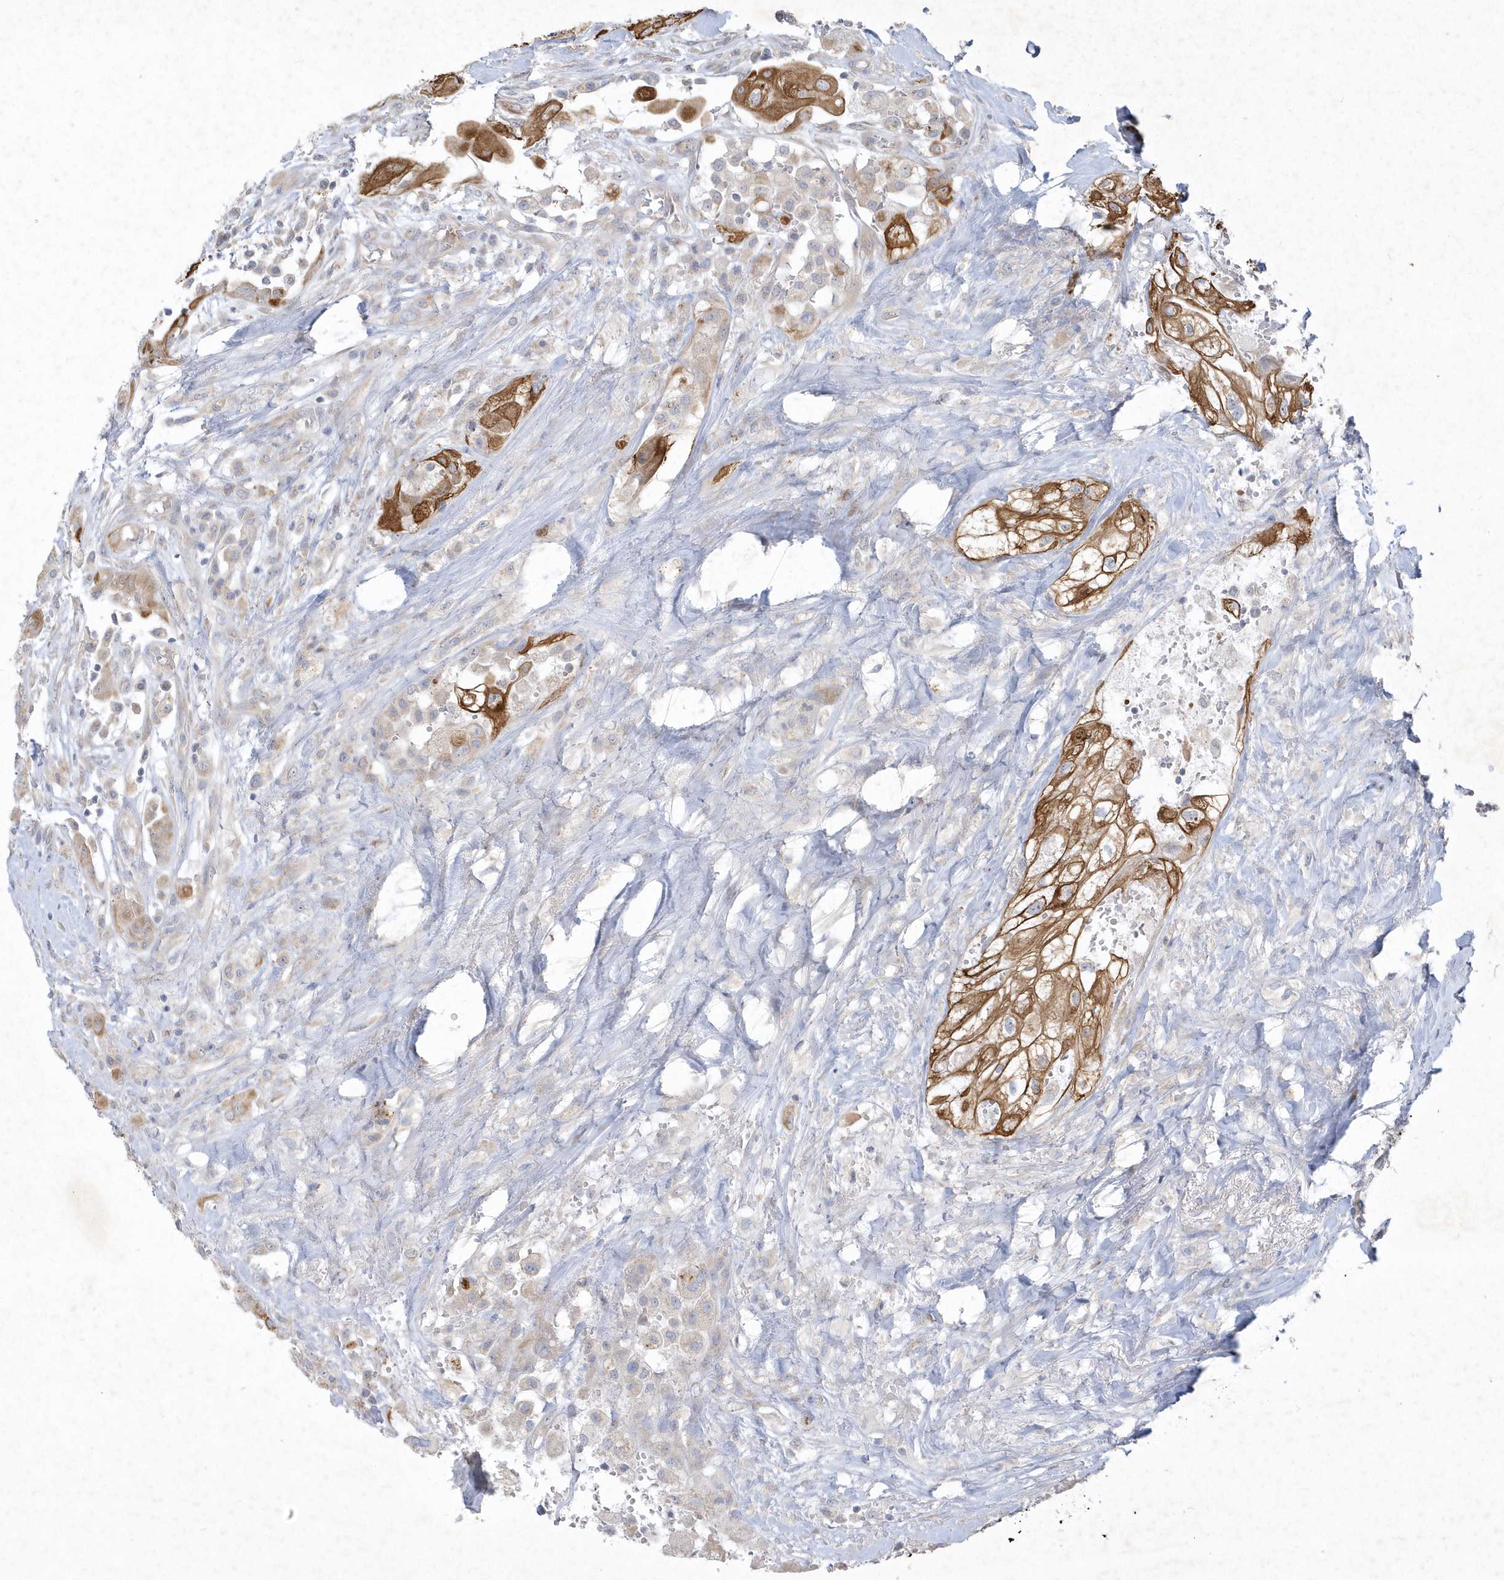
{"staining": {"intensity": "strong", "quantity": "25%-75%", "location": "cytoplasmic/membranous"}, "tissue": "thyroid cancer", "cell_type": "Tumor cells", "image_type": "cancer", "snomed": [{"axis": "morphology", "description": "Papillary adenocarcinoma, NOS"}, {"axis": "topography", "description": "Thyroid gland"}], "caption": "IHC of thyroid cancer reveals high levels of strong cytoplasmic/membranous expression in approximately 25%-75% of tumor cells.", "gene": "LARS1", "patient": {"sex": "female", "age": 59}}